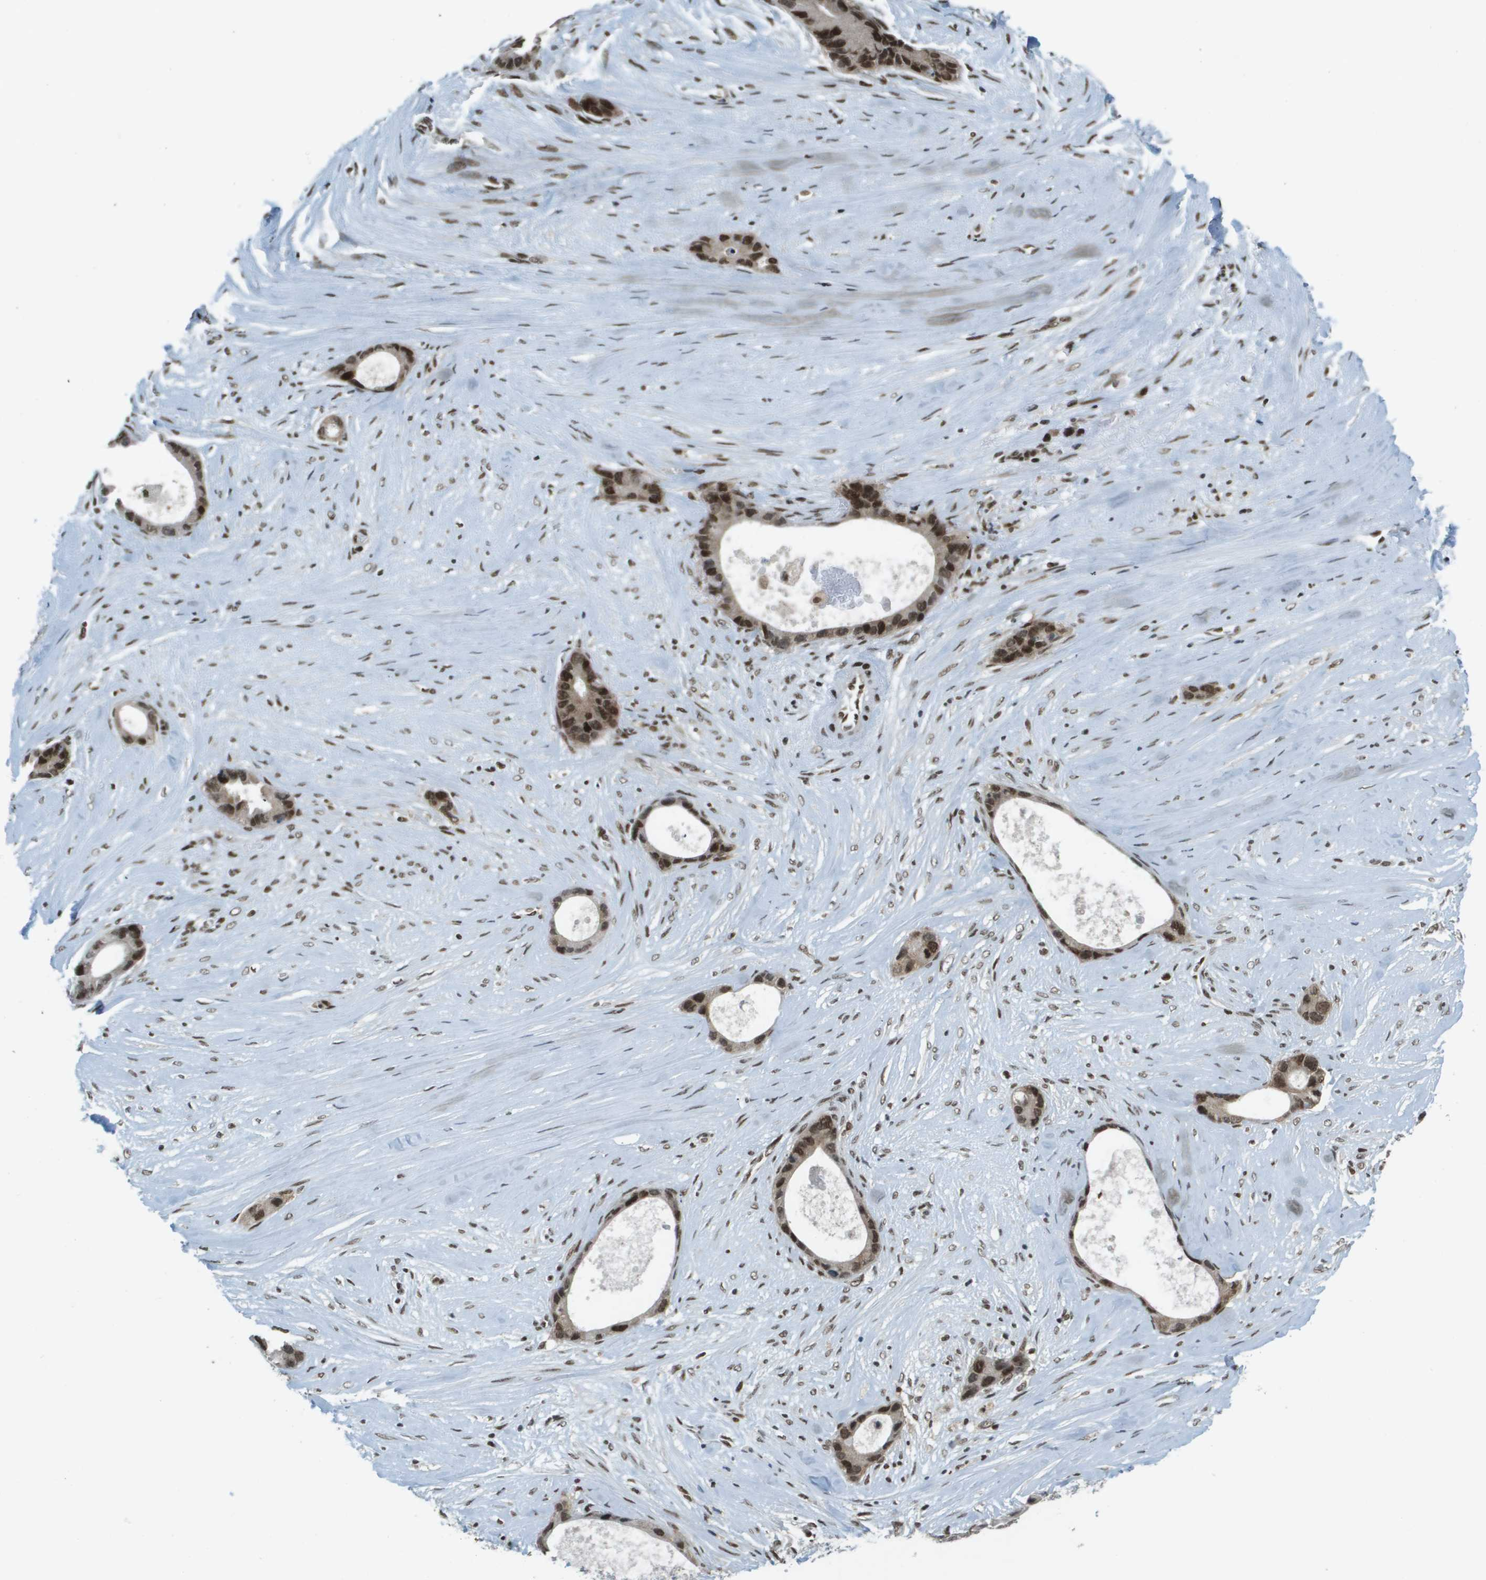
{"staining": {"intensity": "strong", "quantity": ">75%", "location": "cytoplasmic/membranous,nuclear"}, "tissue": "liver cancer", "cell_type": "Tumor cells", "image_type": "cancer", "snomed": [{"axis": "morphology", "description": "Cholangiocarcinoma"}, {"axis": "topography", "description": "Liver"}], "caption": "Cholangiocarcinoma (liver) tissue demonstrates strong cytoplasmic/membranous and nuclear expression in about >75% of tumor cells, visualized by immunohistochemistry.", "gene": "IRF7", "patient": {"sex": "female", "age": 55}}